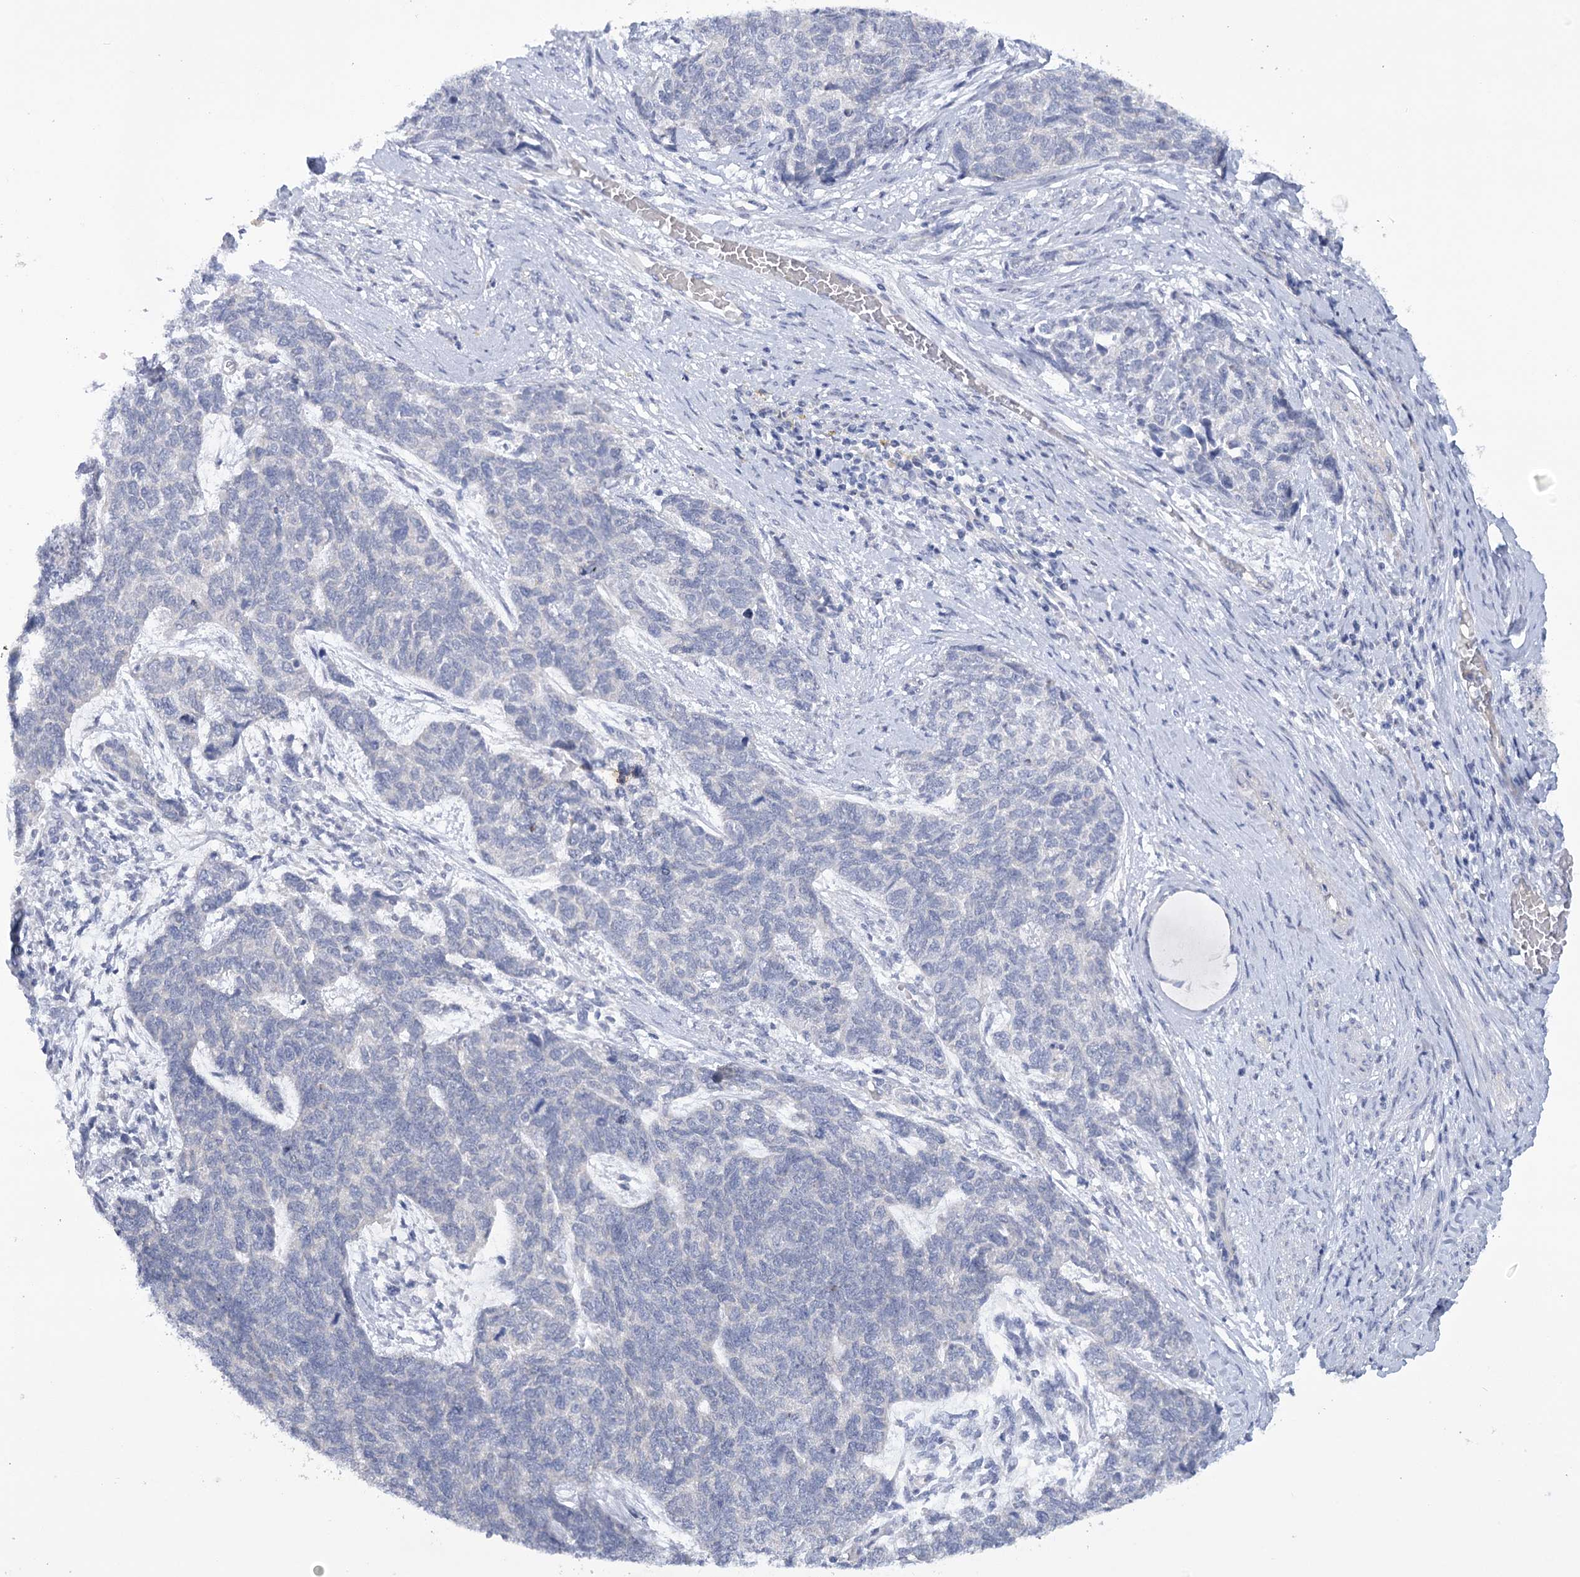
{"staining": {"intensity": "negative", "quantity": "none", "location": "none"}, "tissue": "cervical cancer", "cell_type": "Tumor cells", "image_type": "cancer", "snomed": [{"axis": "morphology", "description": "Squamous cell carcinoma, NOS"}, {"axis": "topography", "description": "Cervix"}], "caption": "Immunohistochemistry micrograph of cervical squamous cell carcinoma stained for a protein (brown), which shows no positivity in tumor cells.", "gene": "DCUN1D1", "patient": {"sex": "female", "age": 63}}